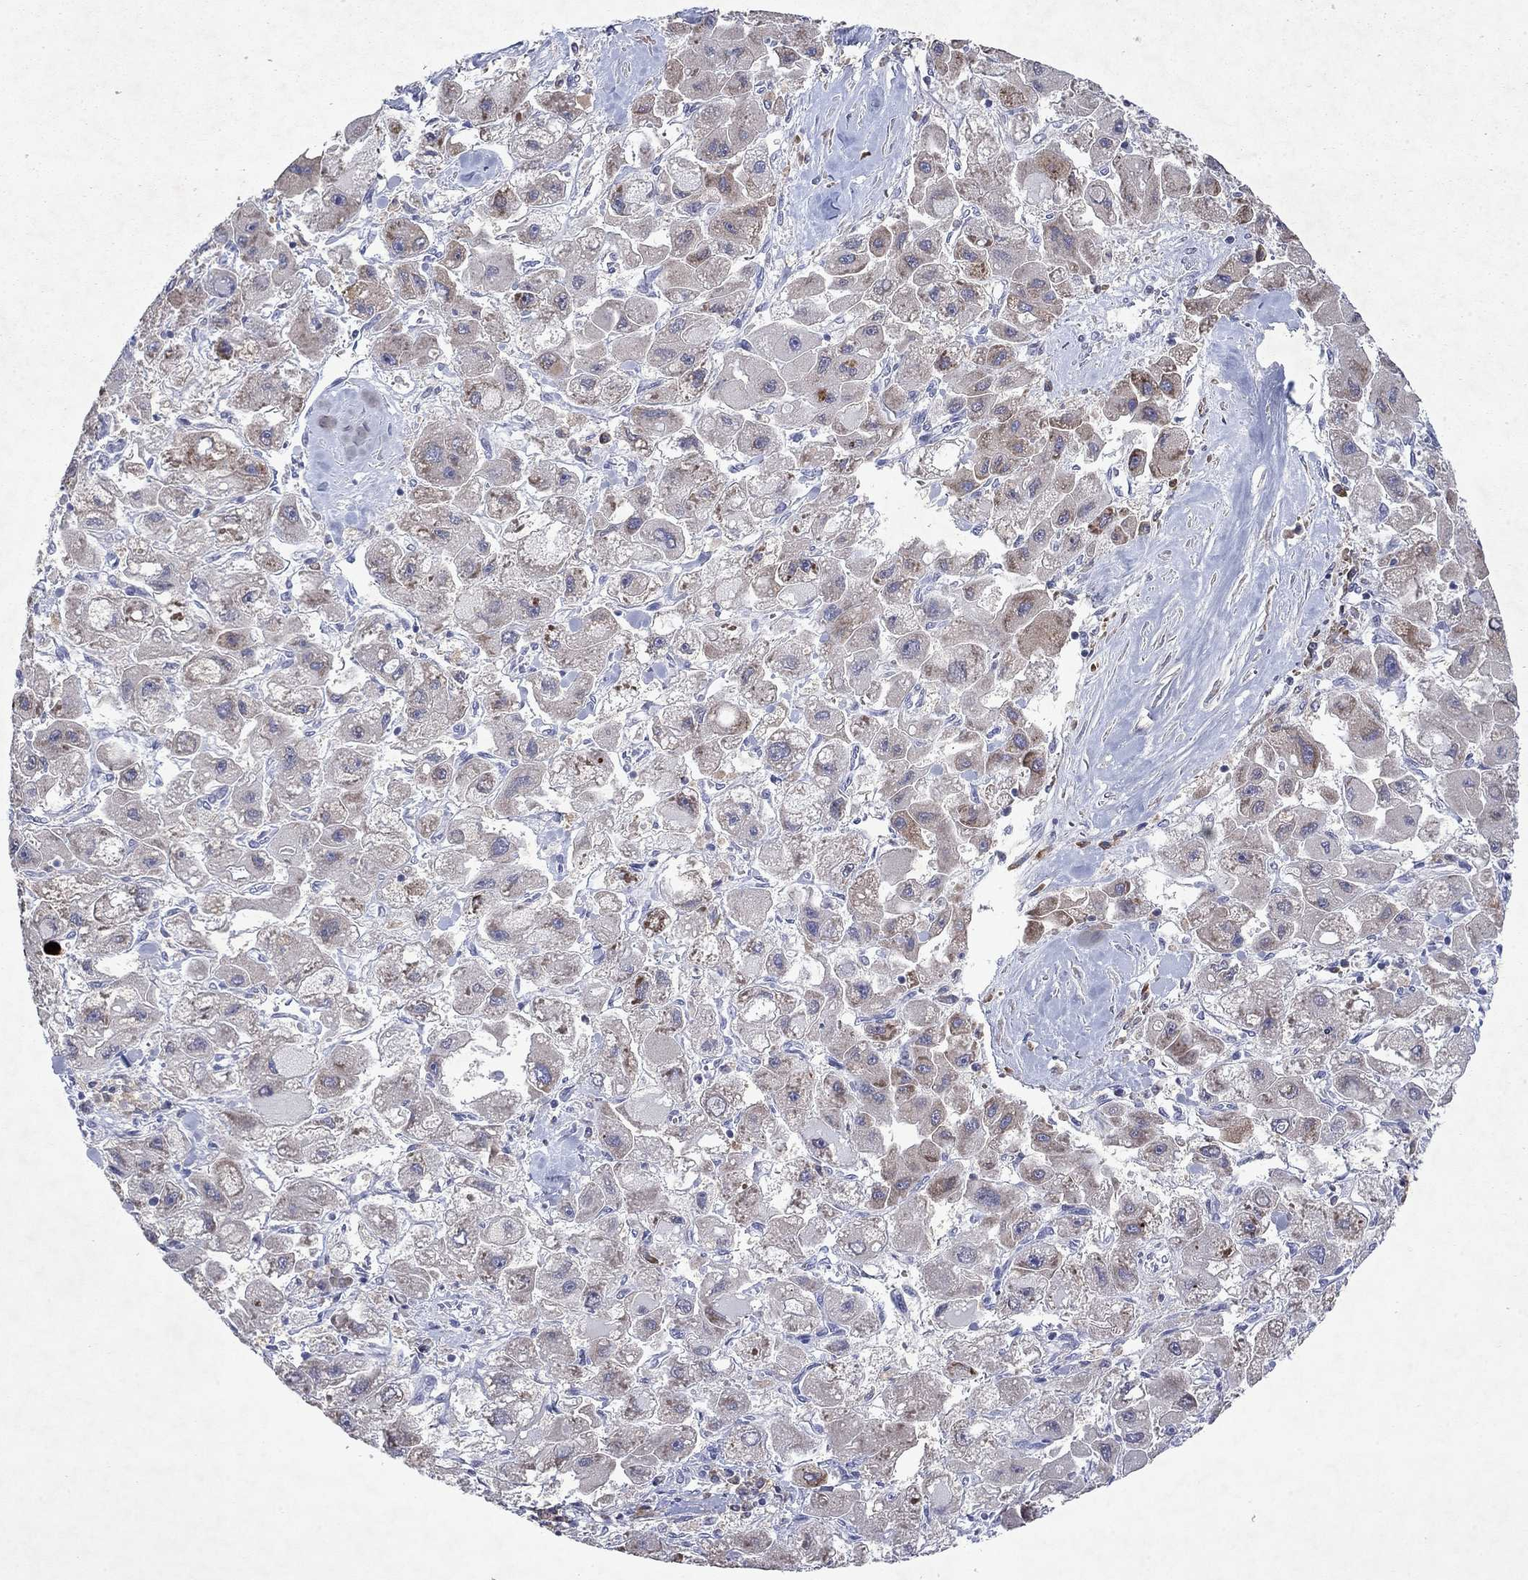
{"staining": {"intensity": "weak", "quantity": "<25%", "location": "cytoplasmic/membranous"}, "tissue": "liver cancer", "cell_type": "Tumor cells", "image_type": "cancer", "snomed": [{"axis": "morphology", "description": "Carcinoma, Hepatocellular, NOS"}, {"axis": "topography", "description": "Liver"}], "caption": "Tumor cells show no significant protein positivity in liver cancer (hepatocellular carcinoma).", "gene": "TMEM97", "patient": {"sex": "male", "age": 24}}